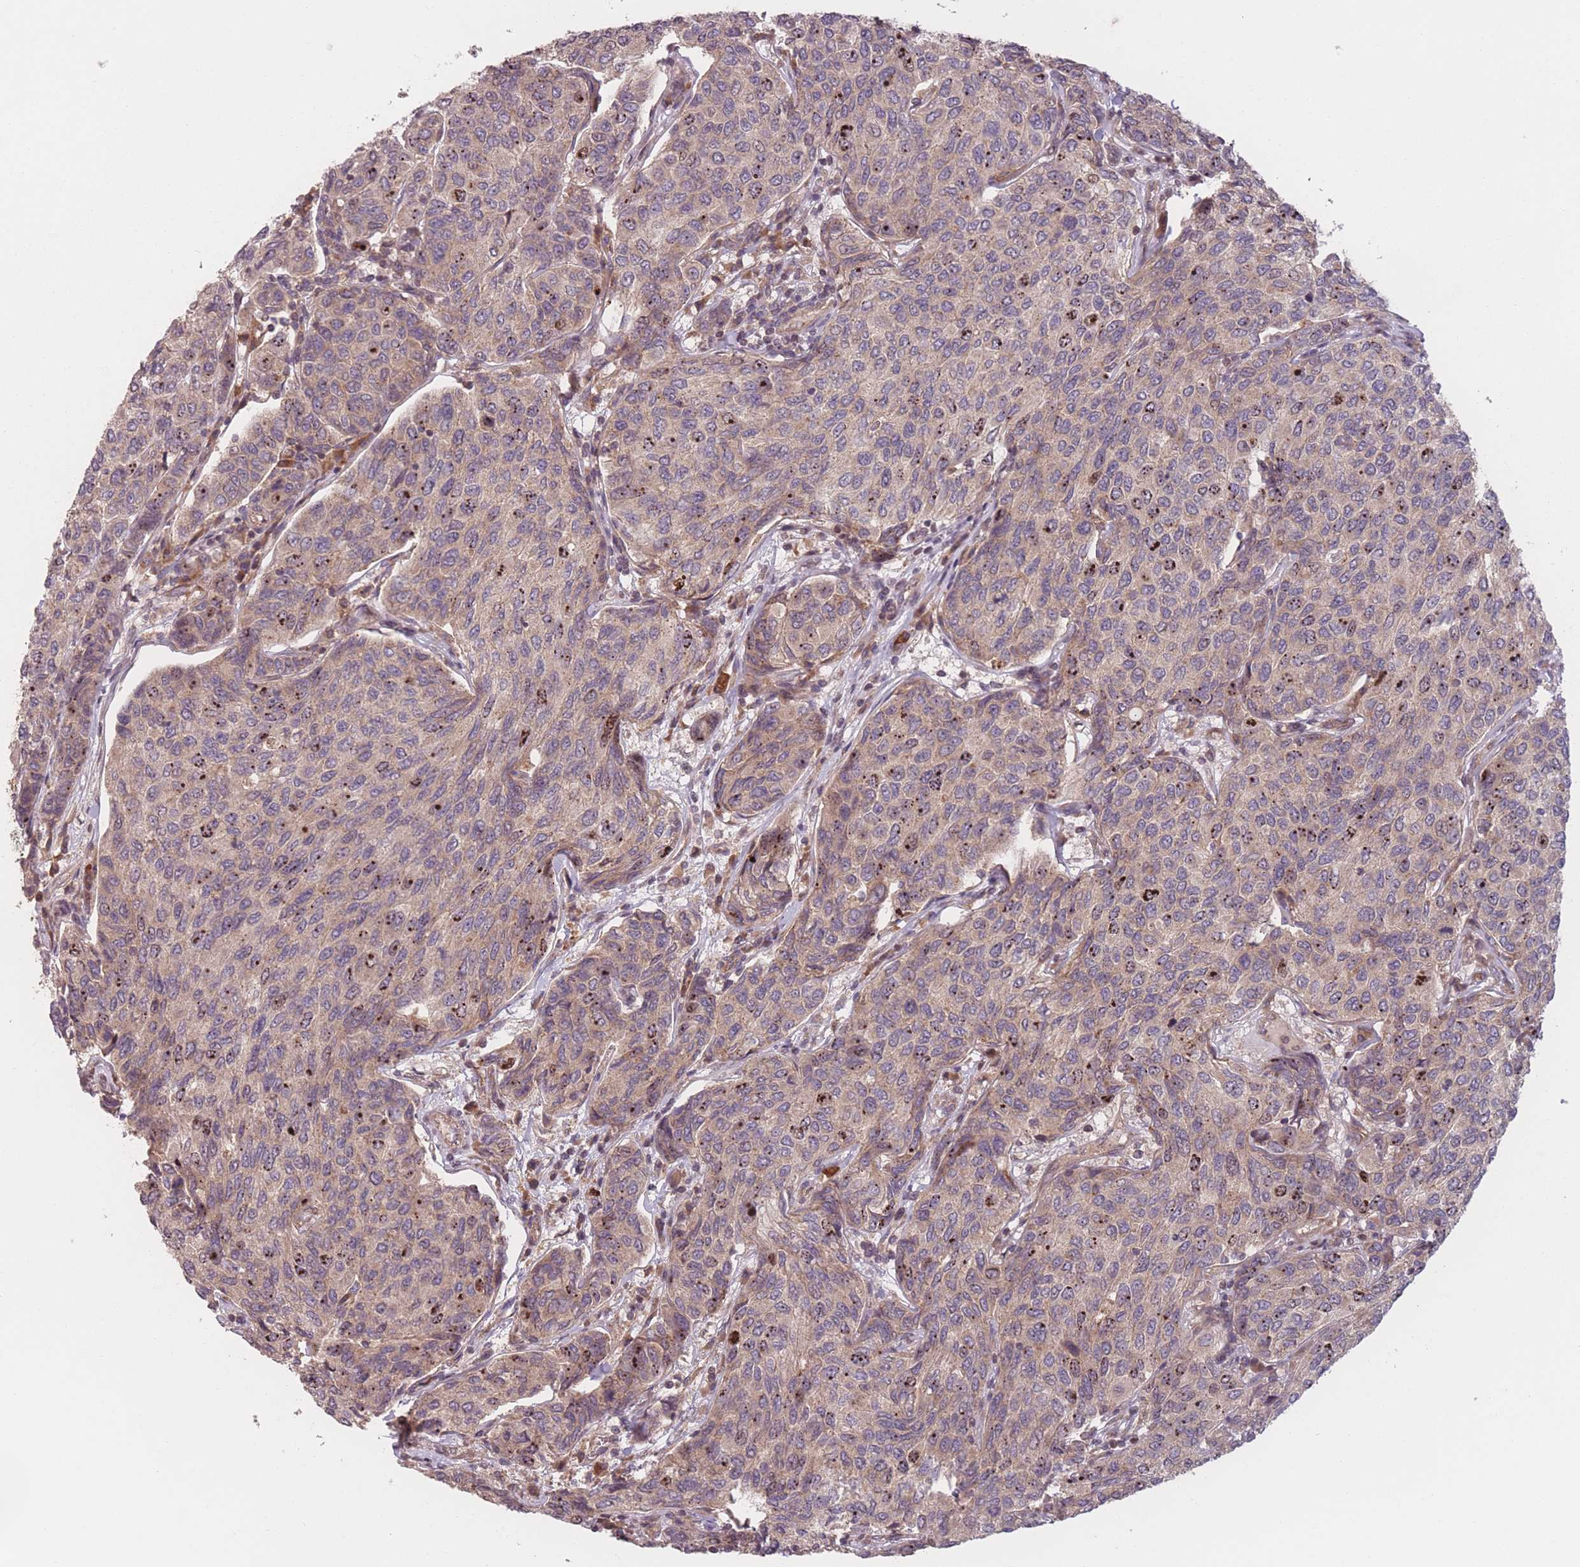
{"staining": {"intensity": "weak", "quantity": ">75%", "location": "cytoplasmic/membranous,nuclear"}, "tissue": "breast cancer", "cell_type": "Tumor cells", "image_type": "cancer", "snomed": [{"axis": "morphology", "description": "Duct carcinoma"}, {"axis": "topography", "description": "Breast"}], "caption": "An image of human breast cancer stained for a protein shows weak cytoplasmic/membranous and nuclear brown staining in tumor cells.", "gene": "WASHC2A", "patient": {"sex": "female", "age": 55}}